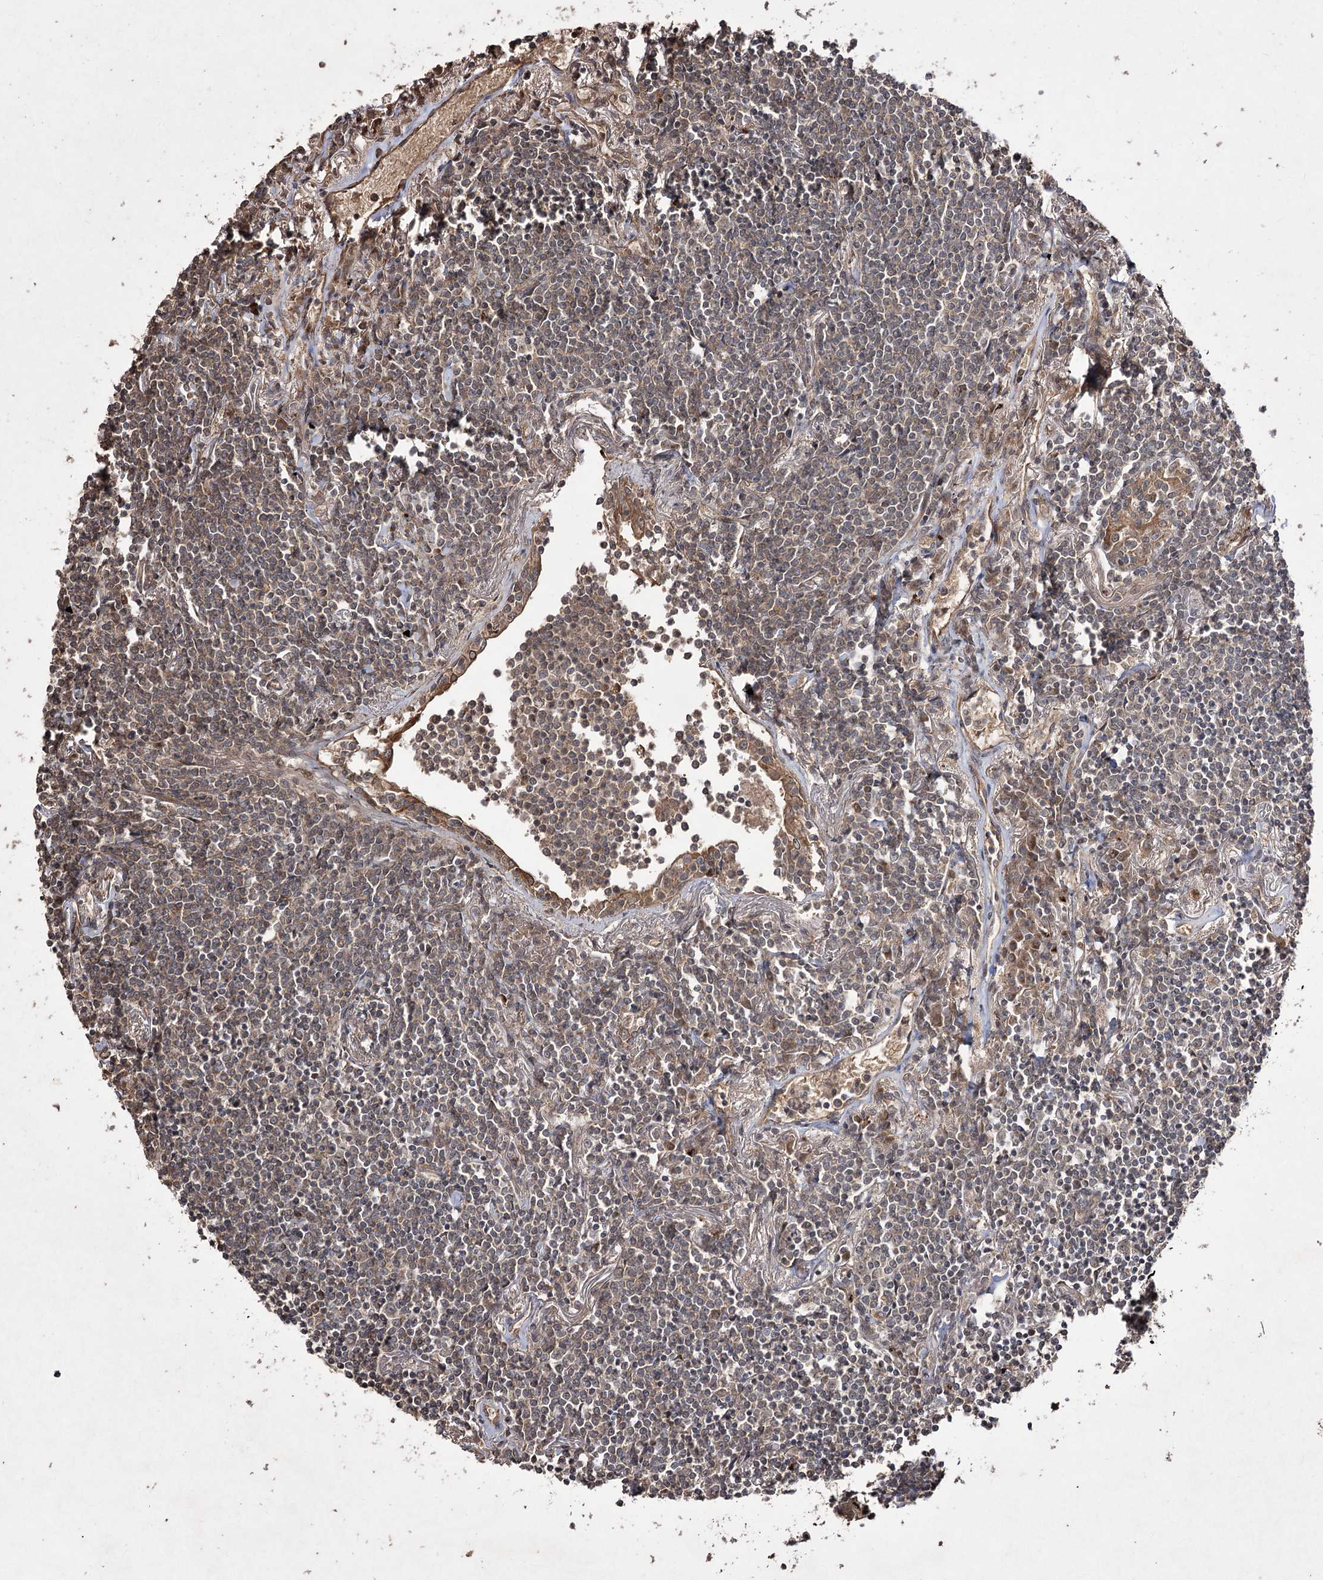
{"staining": {"intensity": "weak", "quantity": ">75%", "location": "cytoplasmic/membranous"}, "tissue": "lymphoma", "cell_type": "Tumor cells", "image_type": "cancer", "snomed": [{"axis": "morphology", "description": "Malignant lymphoma, non-Hodgkin's type, Low grade"}, {"axis": "topography", "description": "Lung"}], "caption": "Protein analysis of malignant lymphoma, non-Hodgkin's type (low-grade) tissue demonstrates weak cytoplasmic/membranous staining in approximately >75% of tumor cells.", "gene": "FANCL", "patient": {"sex": "female", "age": 71}}